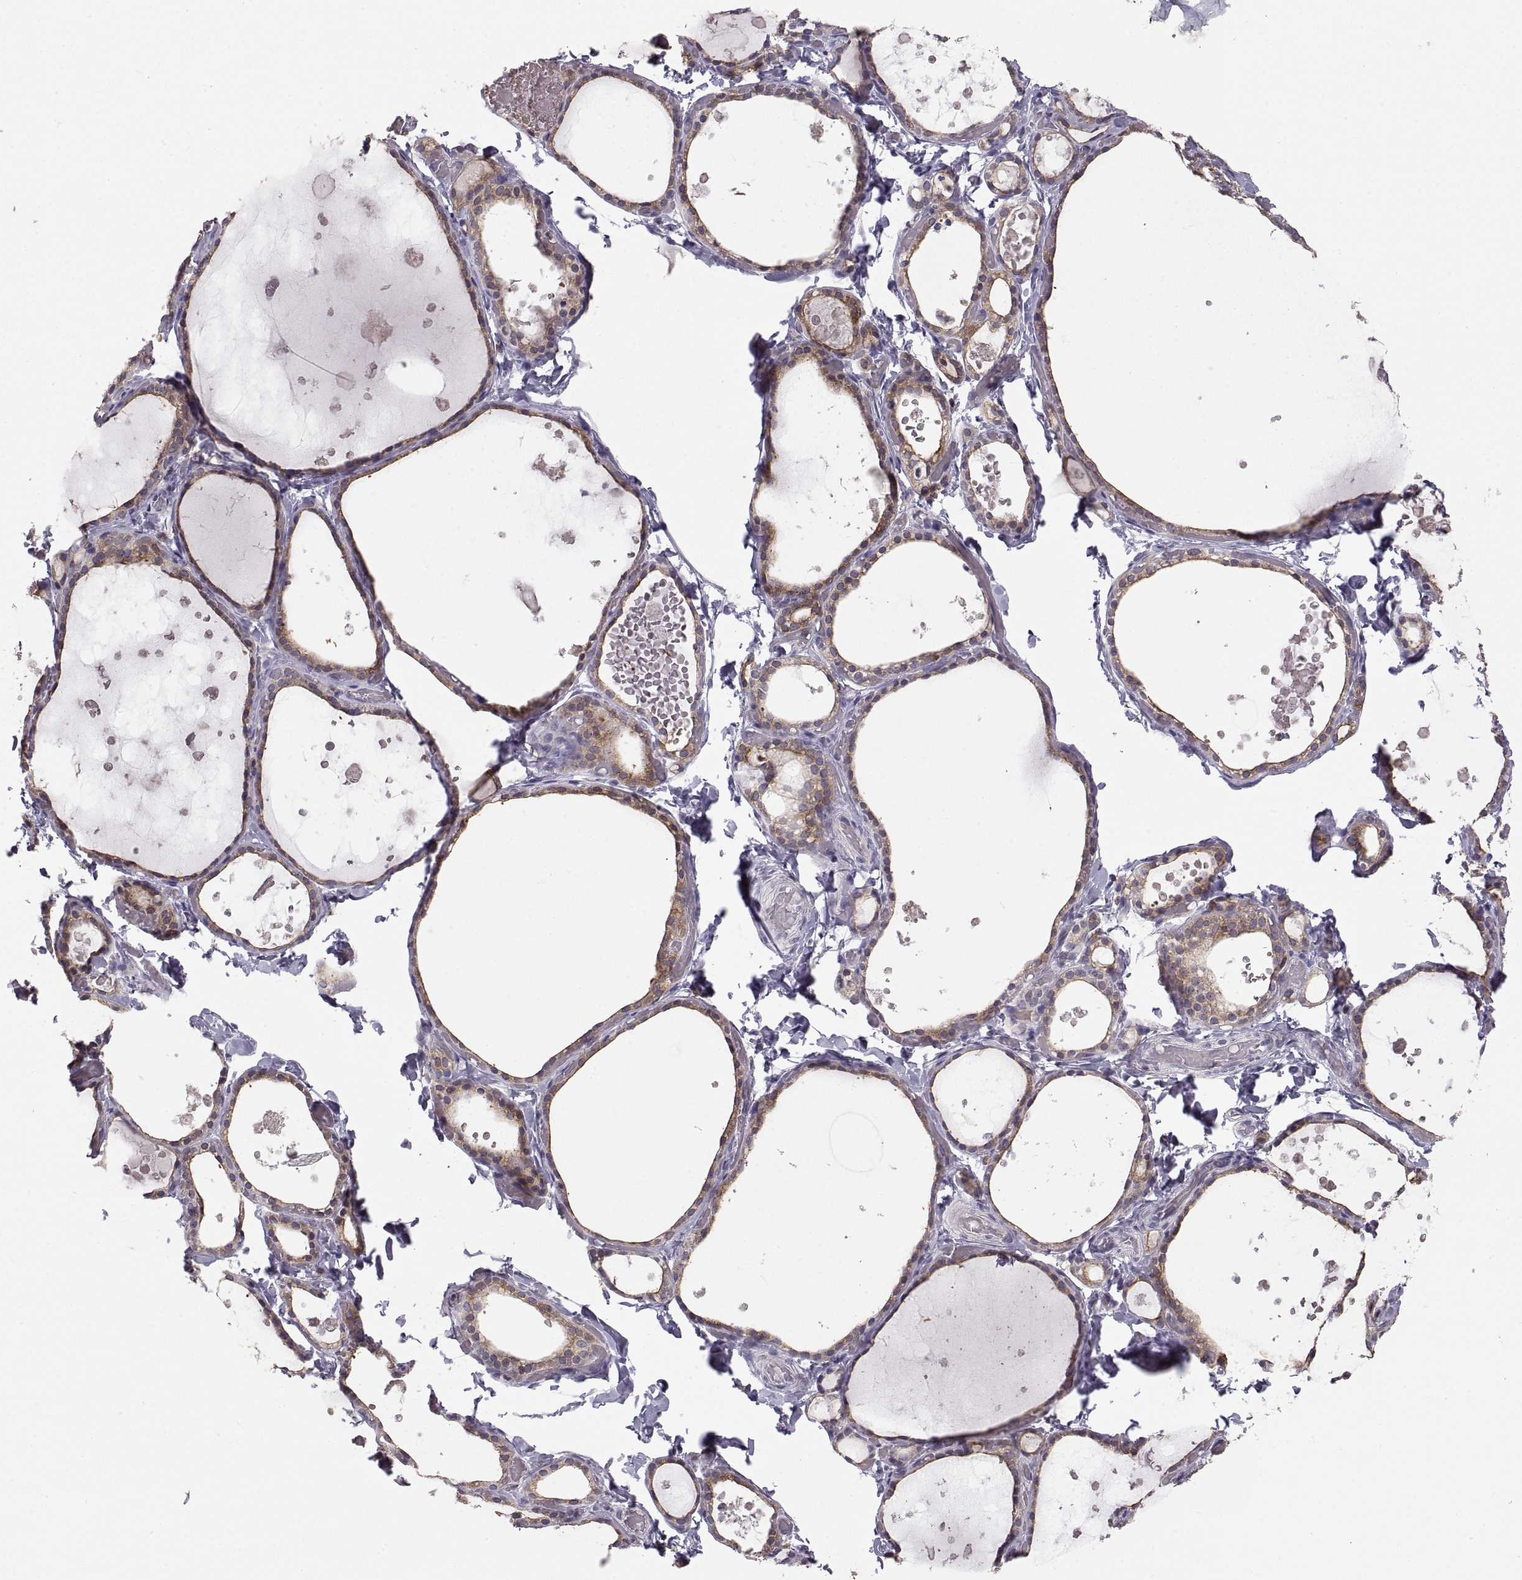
{"staining": {"intensity": "moderate", "quantity": "25%-75%", "location": "cytoplasmic/membranous"}, "tissue": "thyroid gland", "cell_type": "Glandular cells", "image_type": "normal", "snomed": [{"axis": "morphology", "description": "Normal tissue, NOS"}, {"axis": "topography", "description": "Thyroid gland"}], "caption": "IHC of unremarkable human thyroid gland exhibits medium levels of moderate cytoplasmic/membranous positivity in about 25%-75% of glandular cells.", "gene": "EZR", "patient": {"sex": "female", "age": 56}}